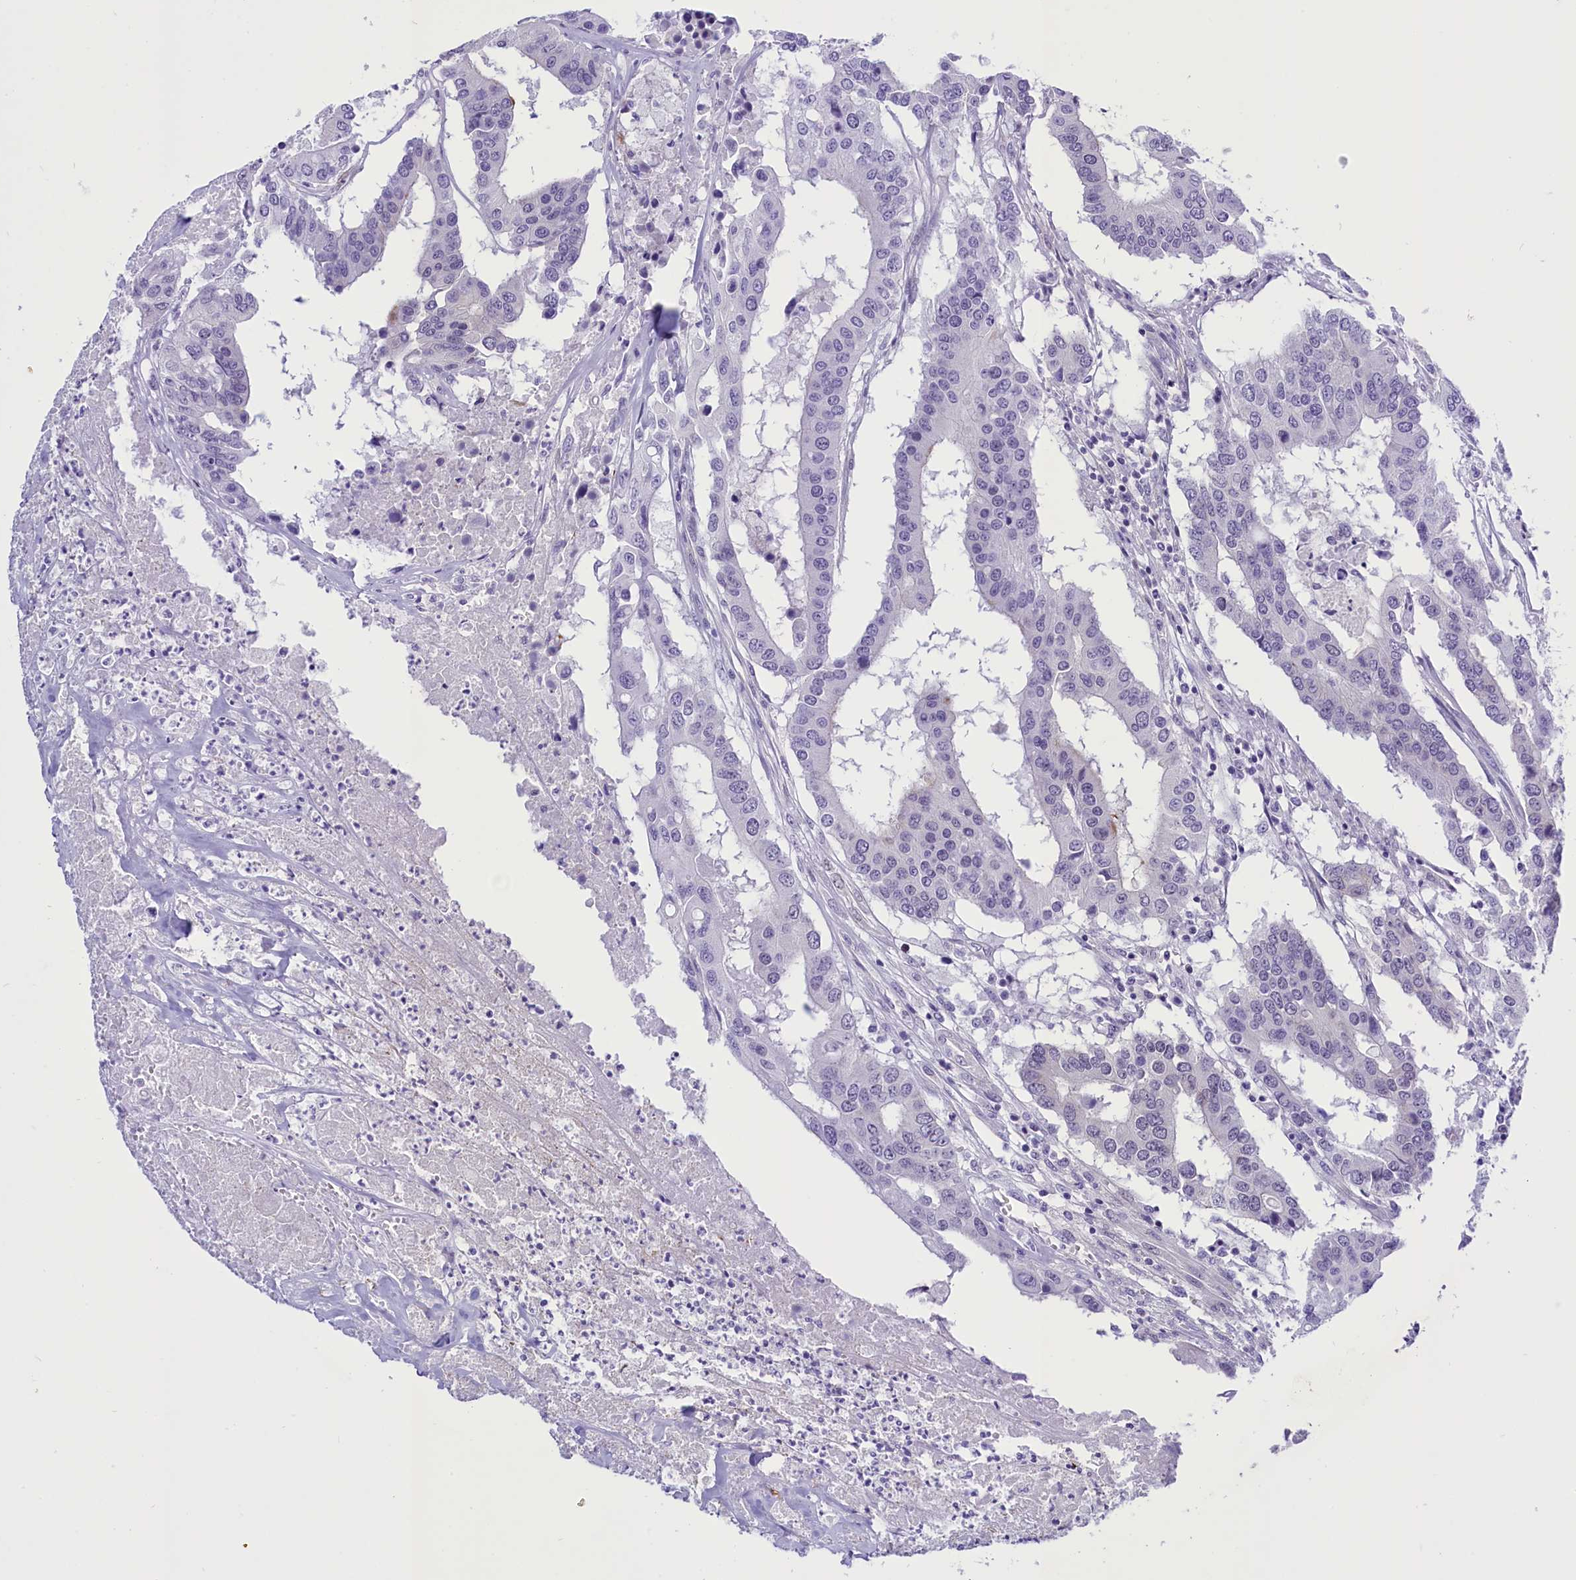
{"staining": {"intensity": "negative", "quantity": "none", "location": "none"}, "tissue": "colorectal cancer", "cell_type": "Tumor cells", "image_type": "cancer", "snomed": [{"axis": "morphology", "description": "Adenocarcinoma, NOS"}, {"axis": "topography", "description": "Colon"}], "caption": "The image exhibits no significant positivity in tumor cells of colorectal adenocarcinoma.", "gene": "RPS6KB1", "patient": {"sex": "male", "age": 77}}